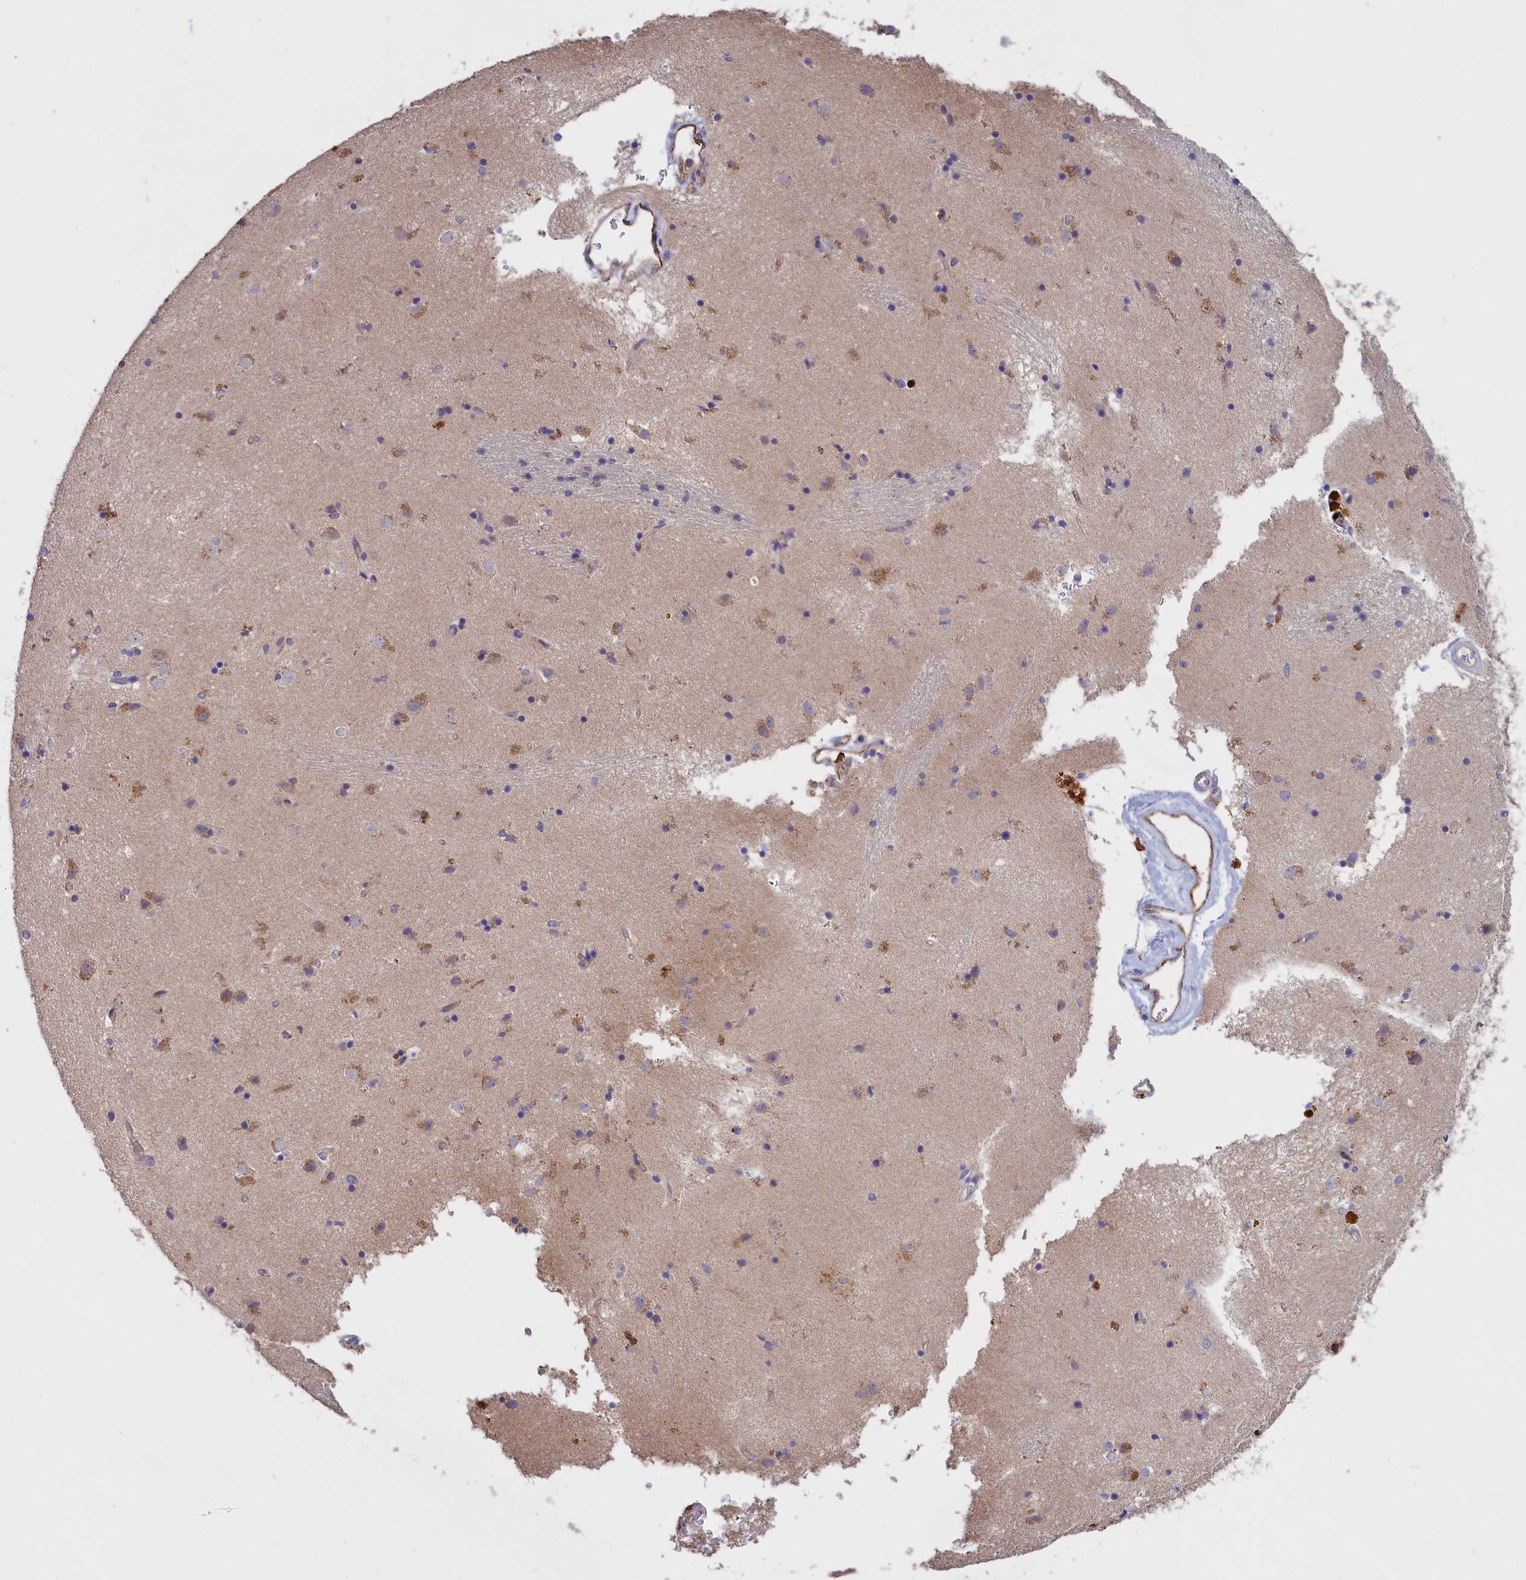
{"staining": {"intensity": "negative", "quantity": "none", "location": "none"}, "tissue": "caudate", "cell_type": "Glial cells", "image_type": "normal", "snomed": [{"axis": "morphology", "description": "Normal tissue, NOS"}, {"axis": "topography", "description": "Lateral ventricle wall"}], "caption": "The photomicrograph shows no significant positivity in glial cells of caudate.", "gene": "COL19A1", "patient": {"sex": "male", "age": 70}}